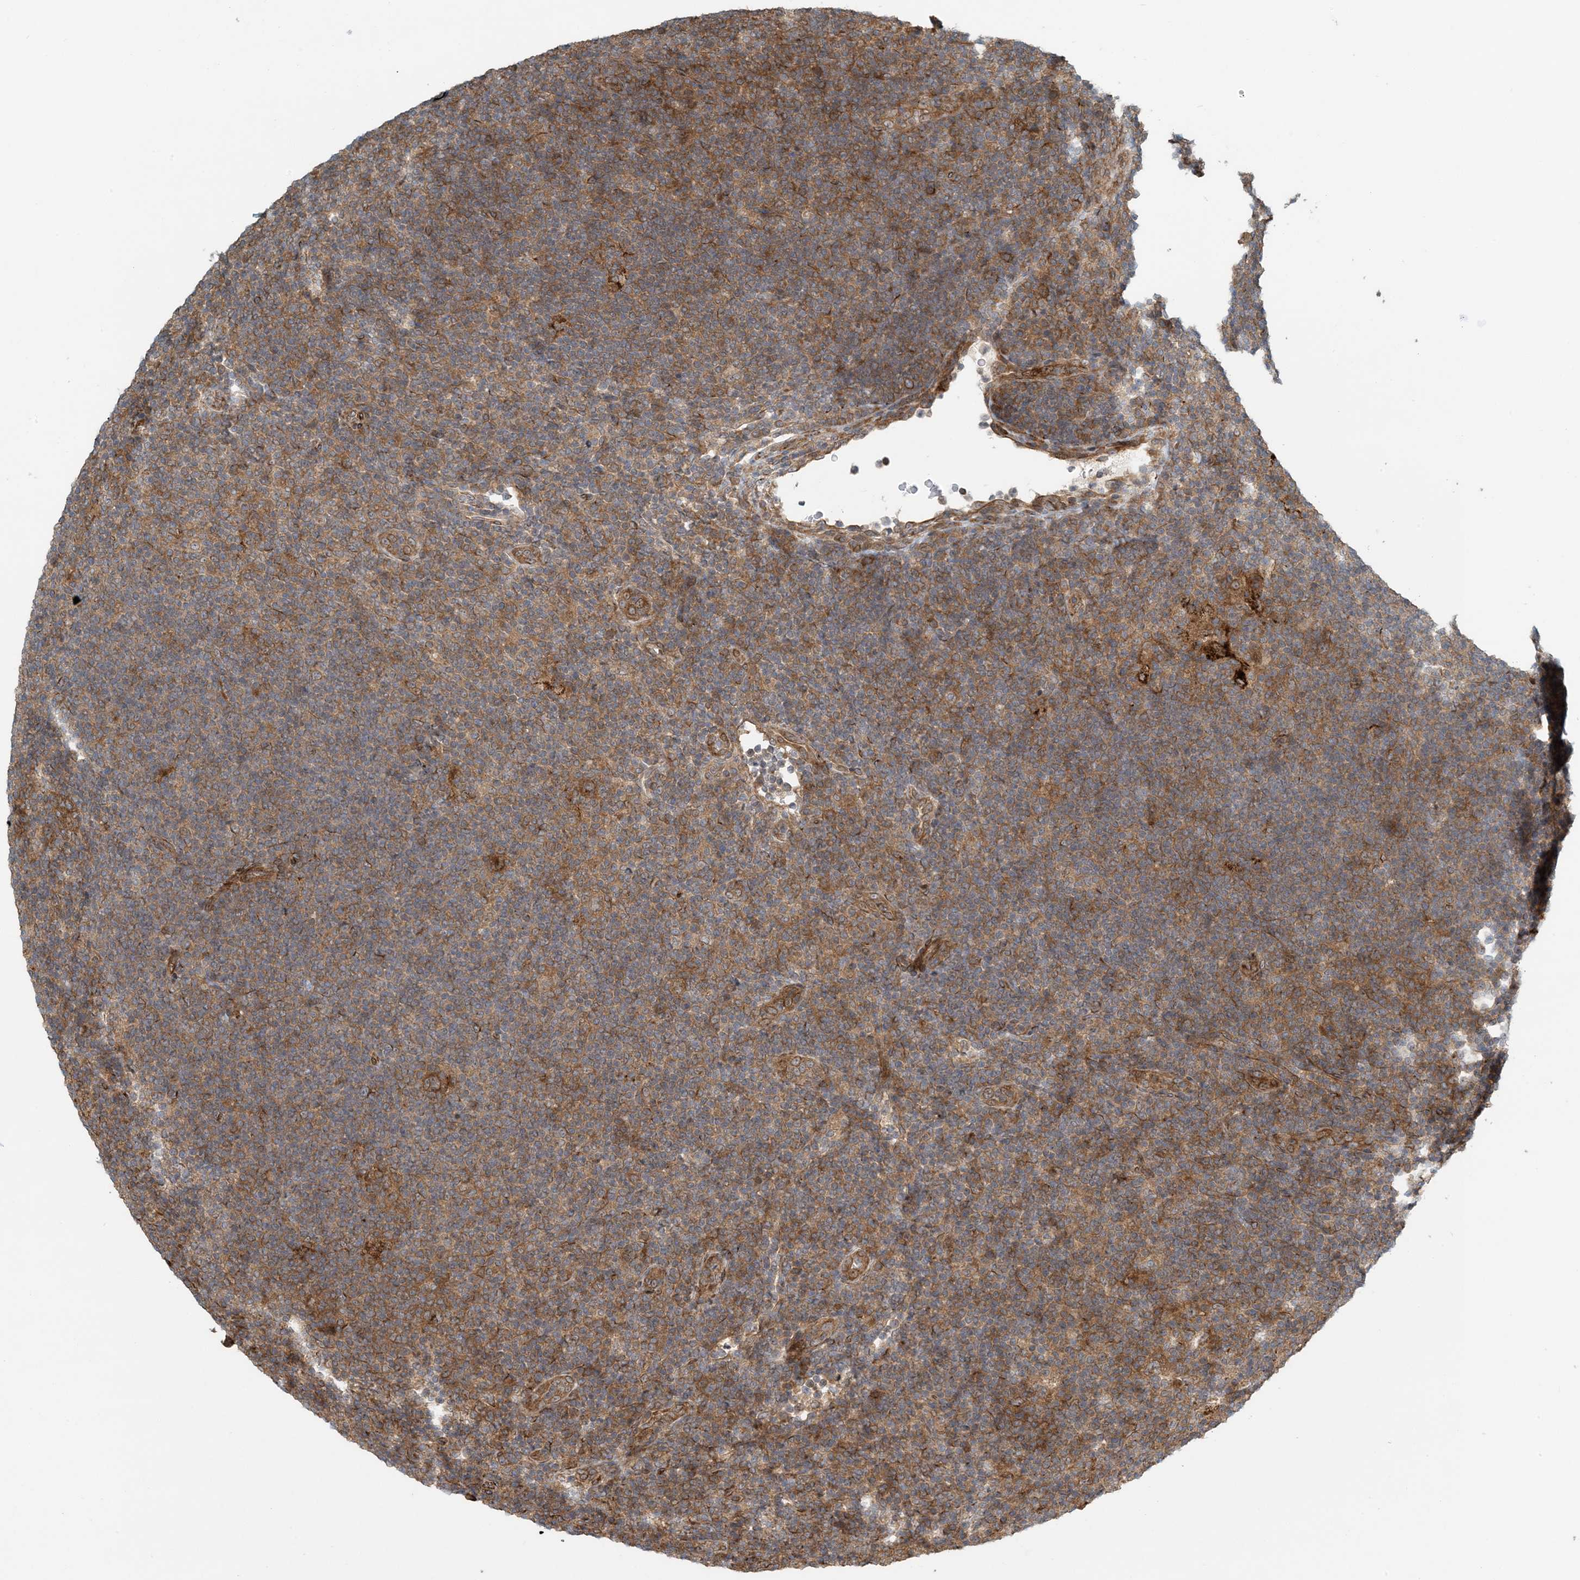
{"staining": {"intensity": "strong", "quantity": ">75%", "location": "cytoplasmic/membranous"}, "tissue": "lymphoma", "cell_type": "Tumor cells", "image_type": "cancer", "snomed": [{"axis": "morphology", "description": "Hodgkin's disease, NOS"}, {"axis": "topography", "description": "Lymph node"}], "caption": "Hodgkin's disease stained with immunohistochemistry (IHC) shows strong cytoplasmic/membranous positivity in about >75% of tumor cells. Immunohistochemistry (ihc) stains the protein in brown and the nuclei are stained blue.", "gene": "ZBTB3", "patient": {"sex": "female", "age": 57}}